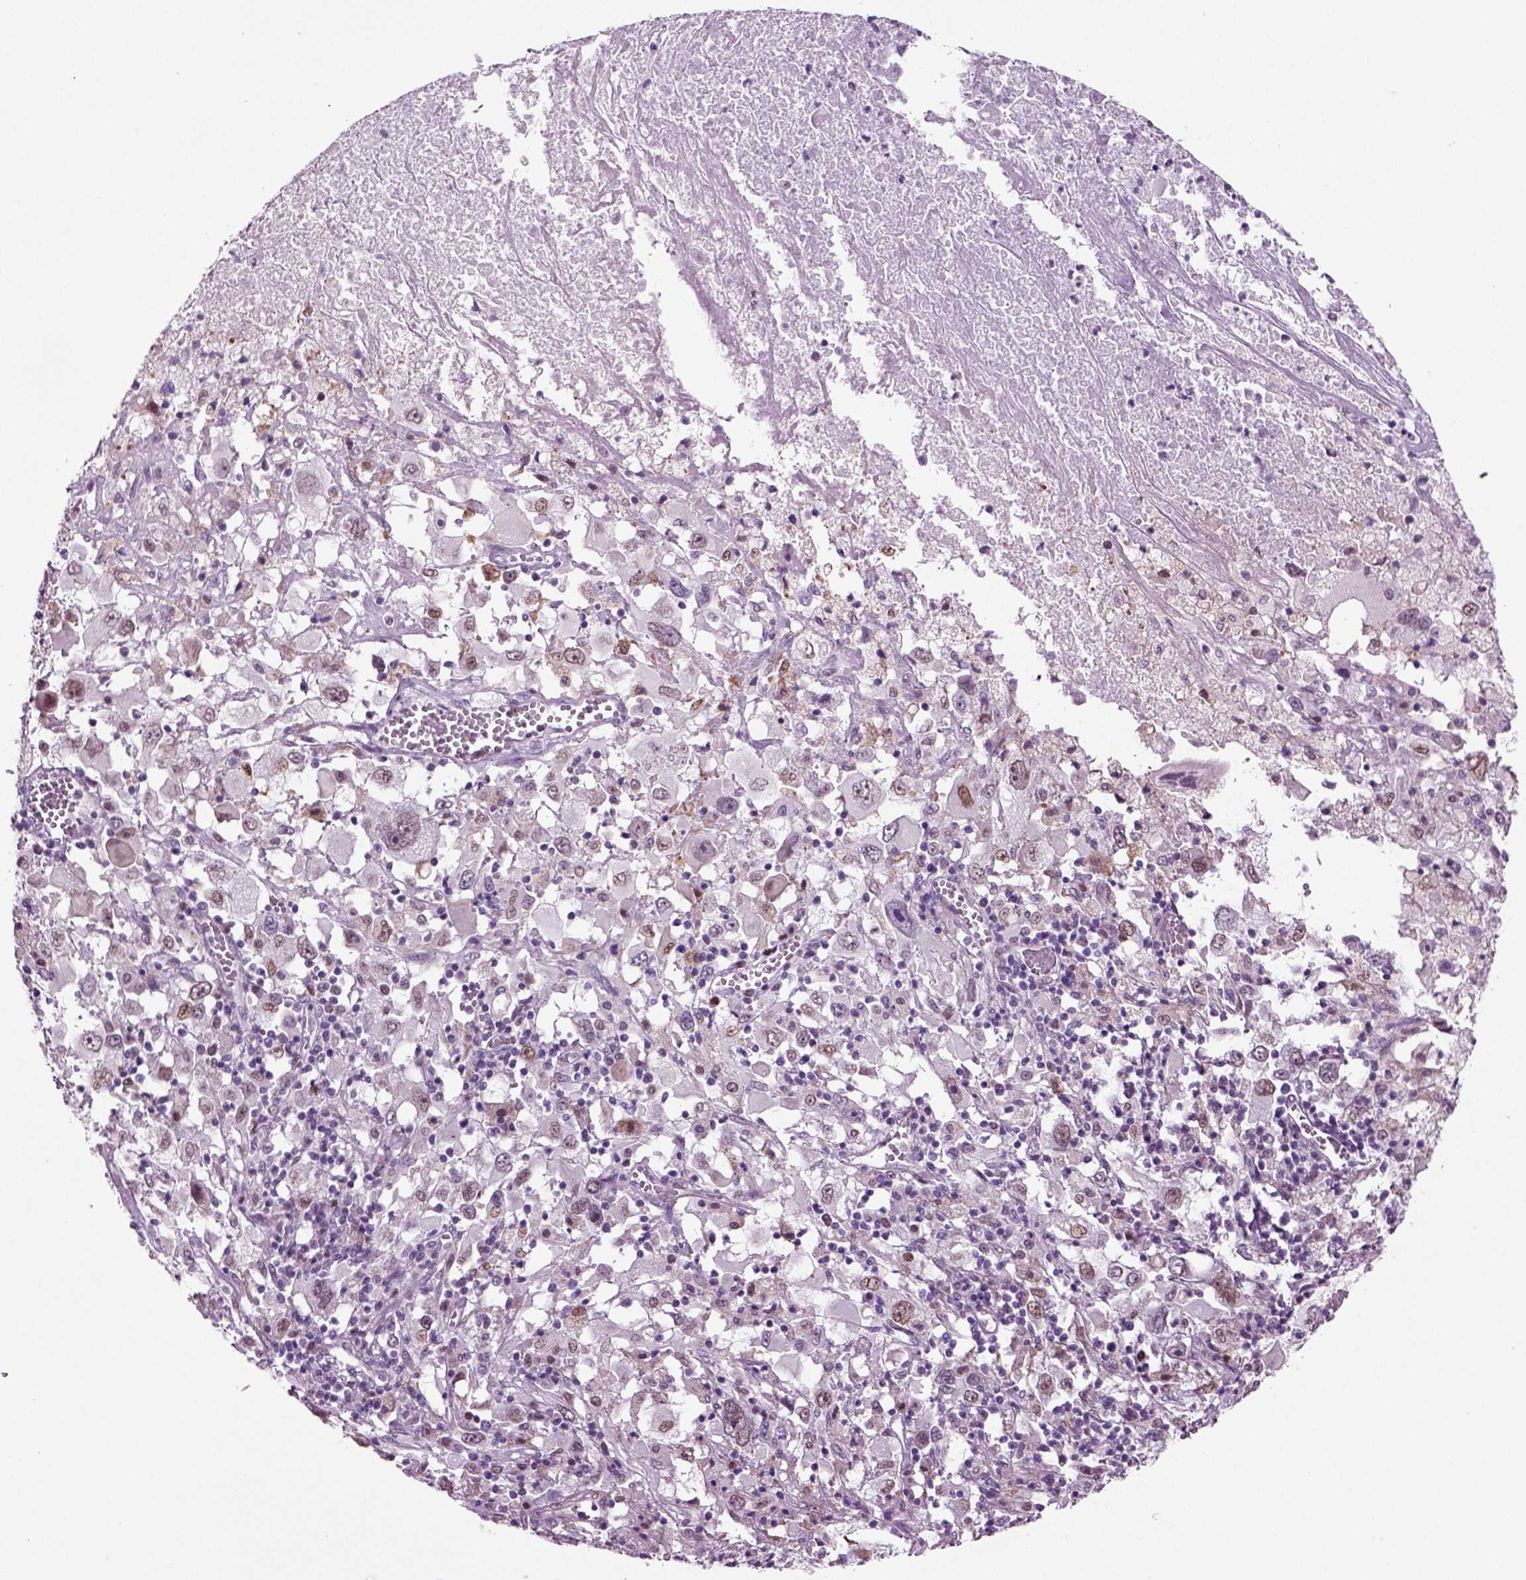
{"staining": {"intensity": "moderate", "quantity": "<25%", "location": "nuclear"}, "tissue": "melanoma", "cell_type": "Tumor cells", "image_type": "cancer", "snomed": [{"axis": "morphology", "description": "Malignant melanoma, Metastatic site"}, {"axis": "topography", "description": "Soft tissue"}], "caption": "Protein staining of malignant melanoma (metastatic site) tissue exhibits moderate nuclear positivity in approximately <25% of tumor cells. Ihc stains the protein in brown and the nuclei are stained blue.", "gene": "ARID3A", "patient": {"sex": "male", "age": 50}}